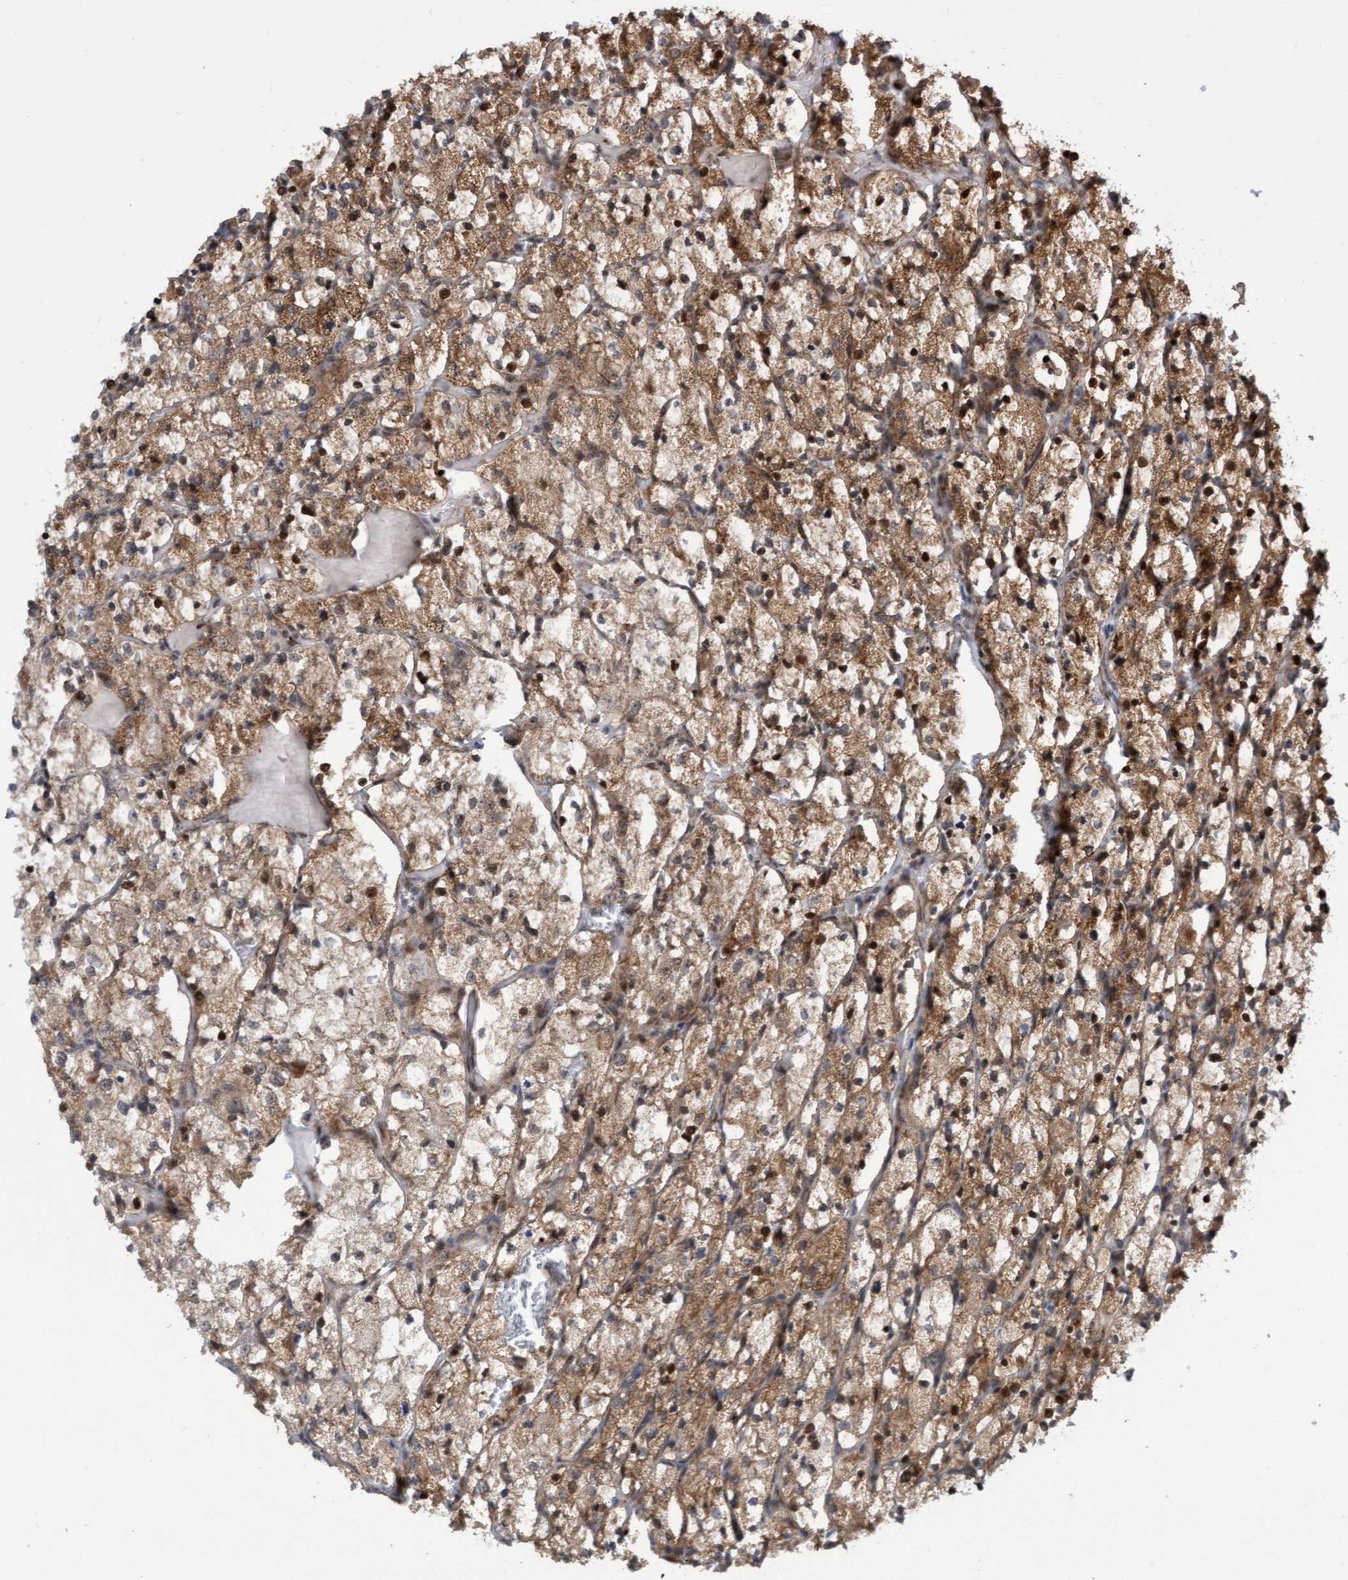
{"staining": {"intensity": "moderate", "quantity": ">75%", "location": "cytoplasmic/membranous"}, "tissue": "renal cancer", "cell_type": "Tumor cells", "image_type": "cancer", "snomed": [{"axis": "morphology", "description": "Adenocarcinoma, NOS"}, {"axis": "topography", "description": "Kidney"}], "caption": "The histopathology image reveals a brown stain indicating the presence of a protein in the cytoplasmic/membranous of tumor cells in renal cancer.", "gene": "TANC2", "patient": {"sex": "female", "age": 69}}